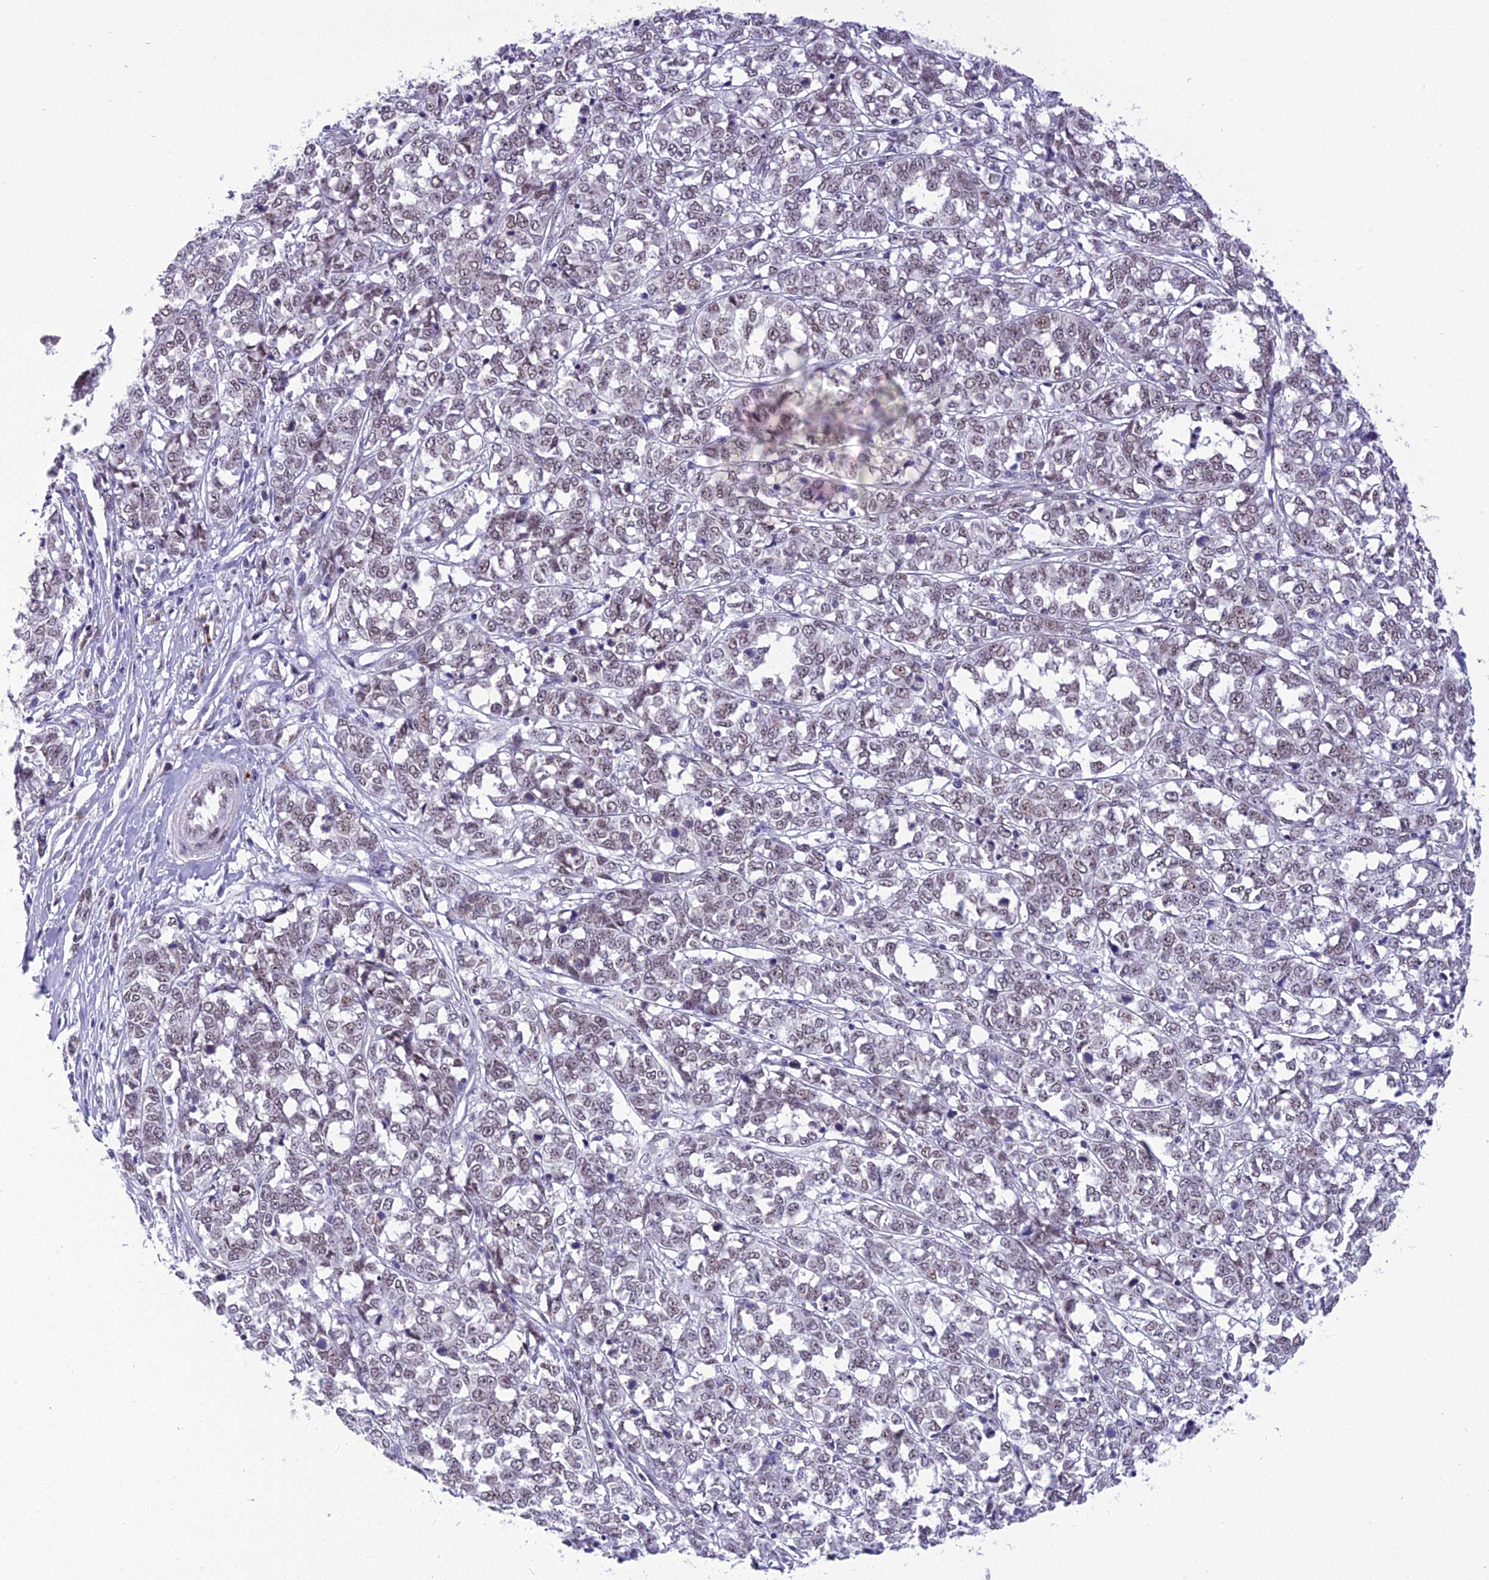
{"staining": {"intensity": "negative", "quantity": "none", "location": "none"}, "tissue": "melanoma", "cell_type": "Tumor cells", "image_type": "cancer", "snomed": [{"axis": "morphology", "description": "Malignant melanoma, NOS"}, {"axis": "topography", "description": "Skin"}], "caption": "The photomicrograph demonstrates no staining of tumor cells in melanoma.", "gene": "IRF2BP1", "patient": {"sex": "female", "age": 72}}